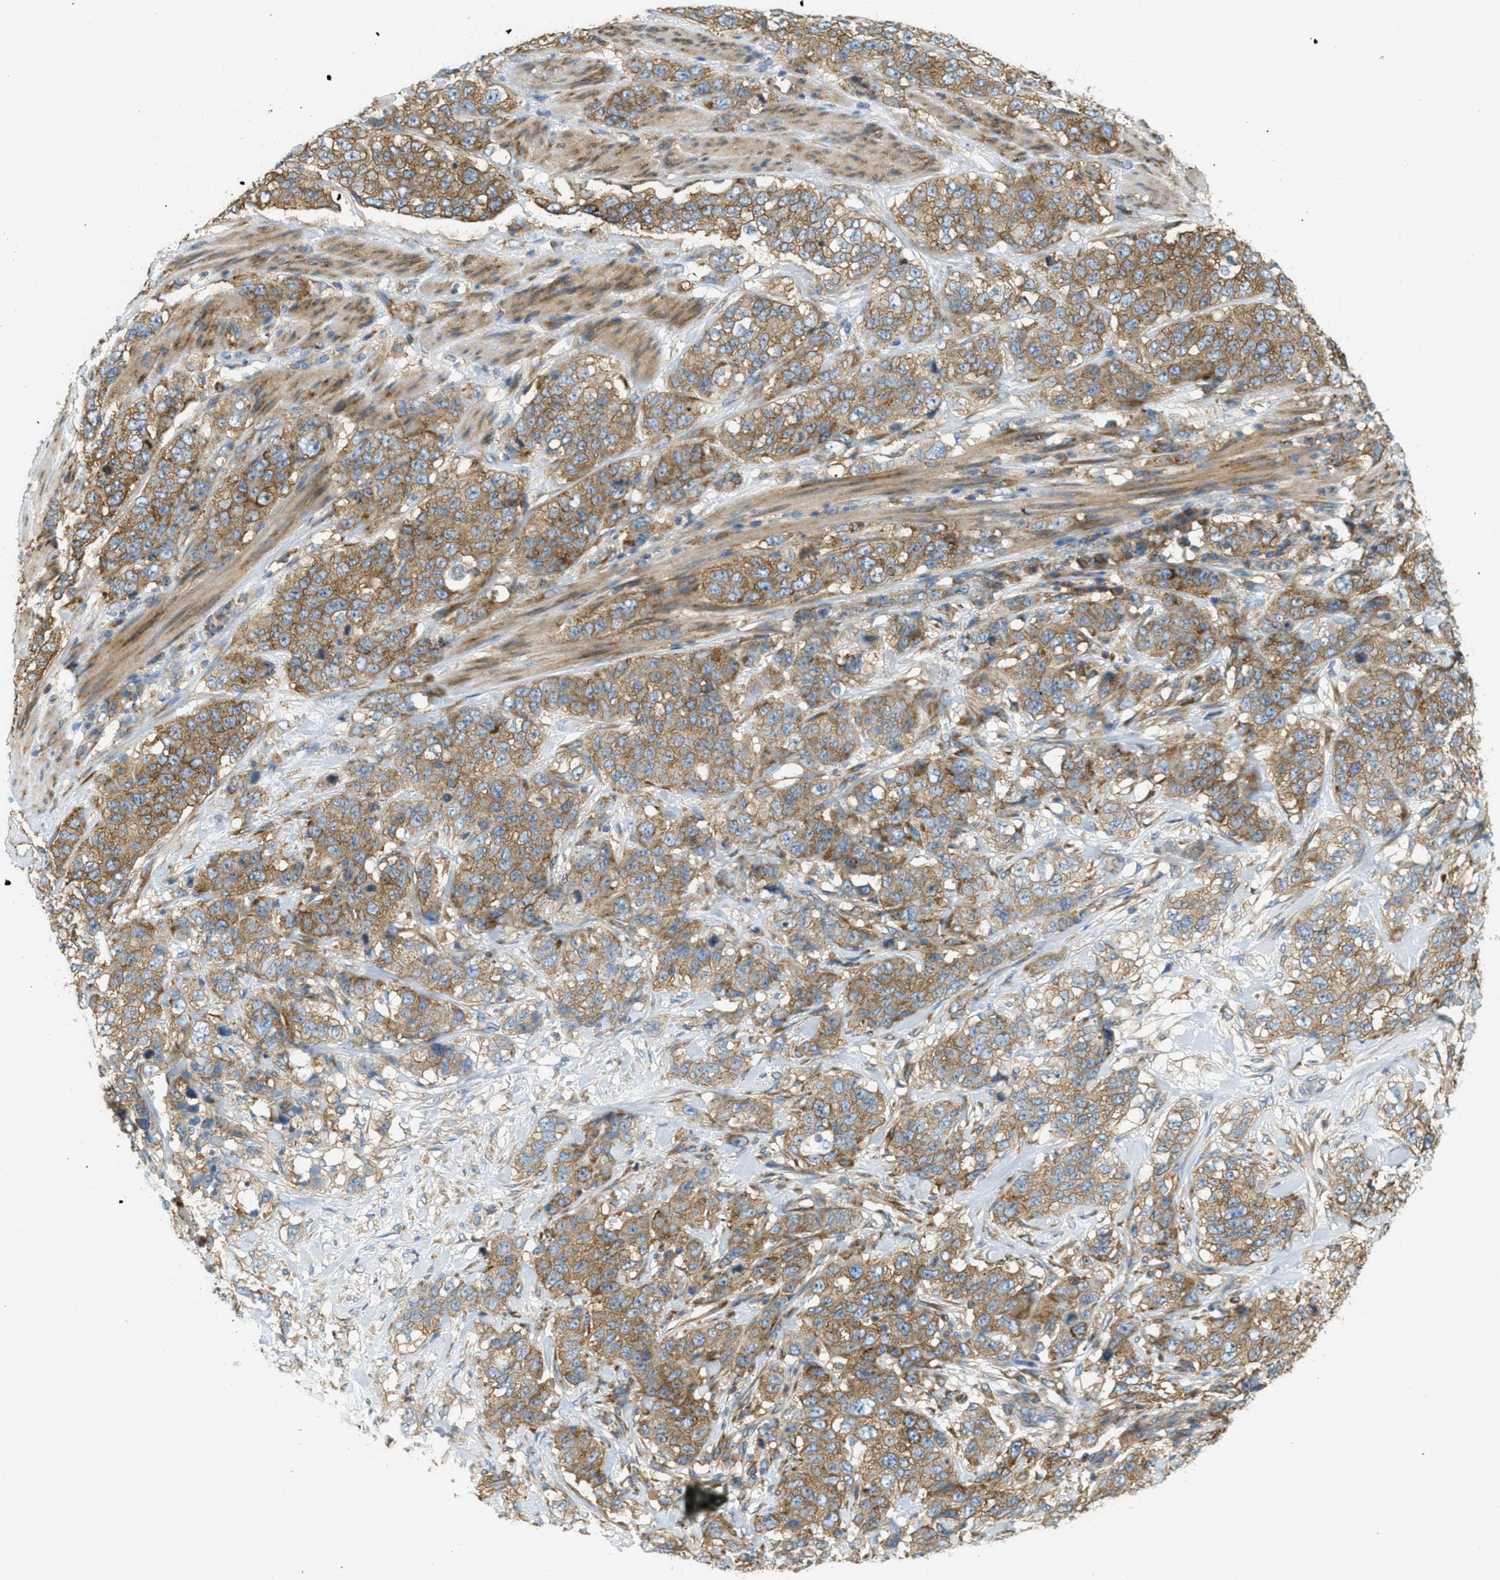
{"staining": {"intensity": "moderate", "quantity": ">75%", "location": "cytoplasmic/membranous"}, "tissue": "stomach cancer", "cell_type": "Tumor cells", "image_type": "cancer", "snomed": [{"axis": "morphology", "description": "Adenocarcinoma, NOS"}, {"axis": "topography", "description": "Stomach"}], "caption": "Immunohistochemical staining of human stomach adenocarcinoma shows medium levels of moderate cytoplasmic/membranous staining in approximately >75% of tumor cells.", "gene": "ABCF1", "patient": {"sex": "male", "age": 48}}